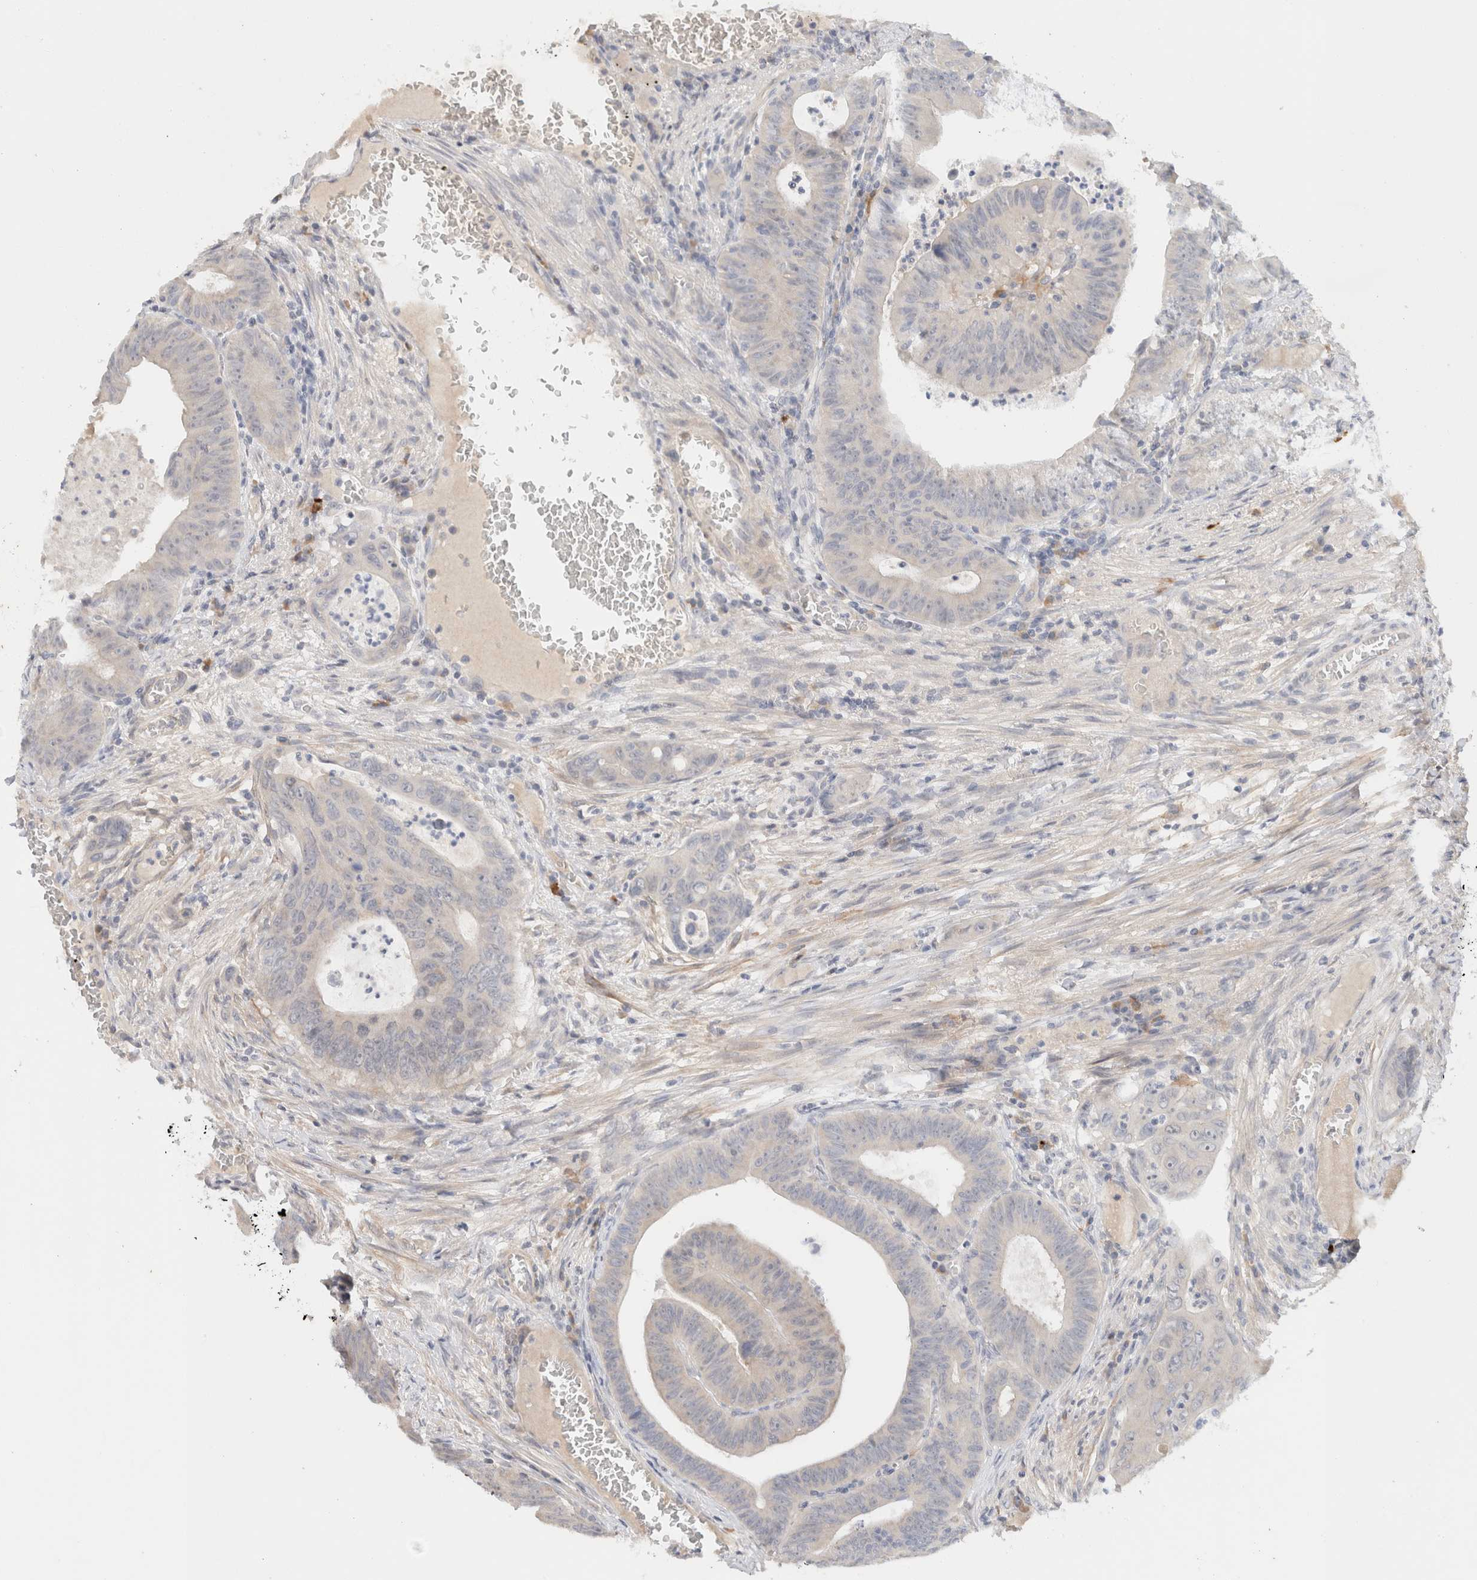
{"staining": {"intensity": "negative", "quantity": "none", "location": "none"}, "tissue": "colorectal cancer", "cell_type": "Tumor cells", "image_type": "cancer", "snomed": [{"axis": "morphology", "description": "Adenocarcinoma, NOS"}, {"axis": "topography", "description": "Colon"}], "caption": "Tumor cells show no significant protein positivity in colorectal cancer (adenocarcinoma).", "gene": "SPRTN", "patient": {"sex": "male", "age": 87}}